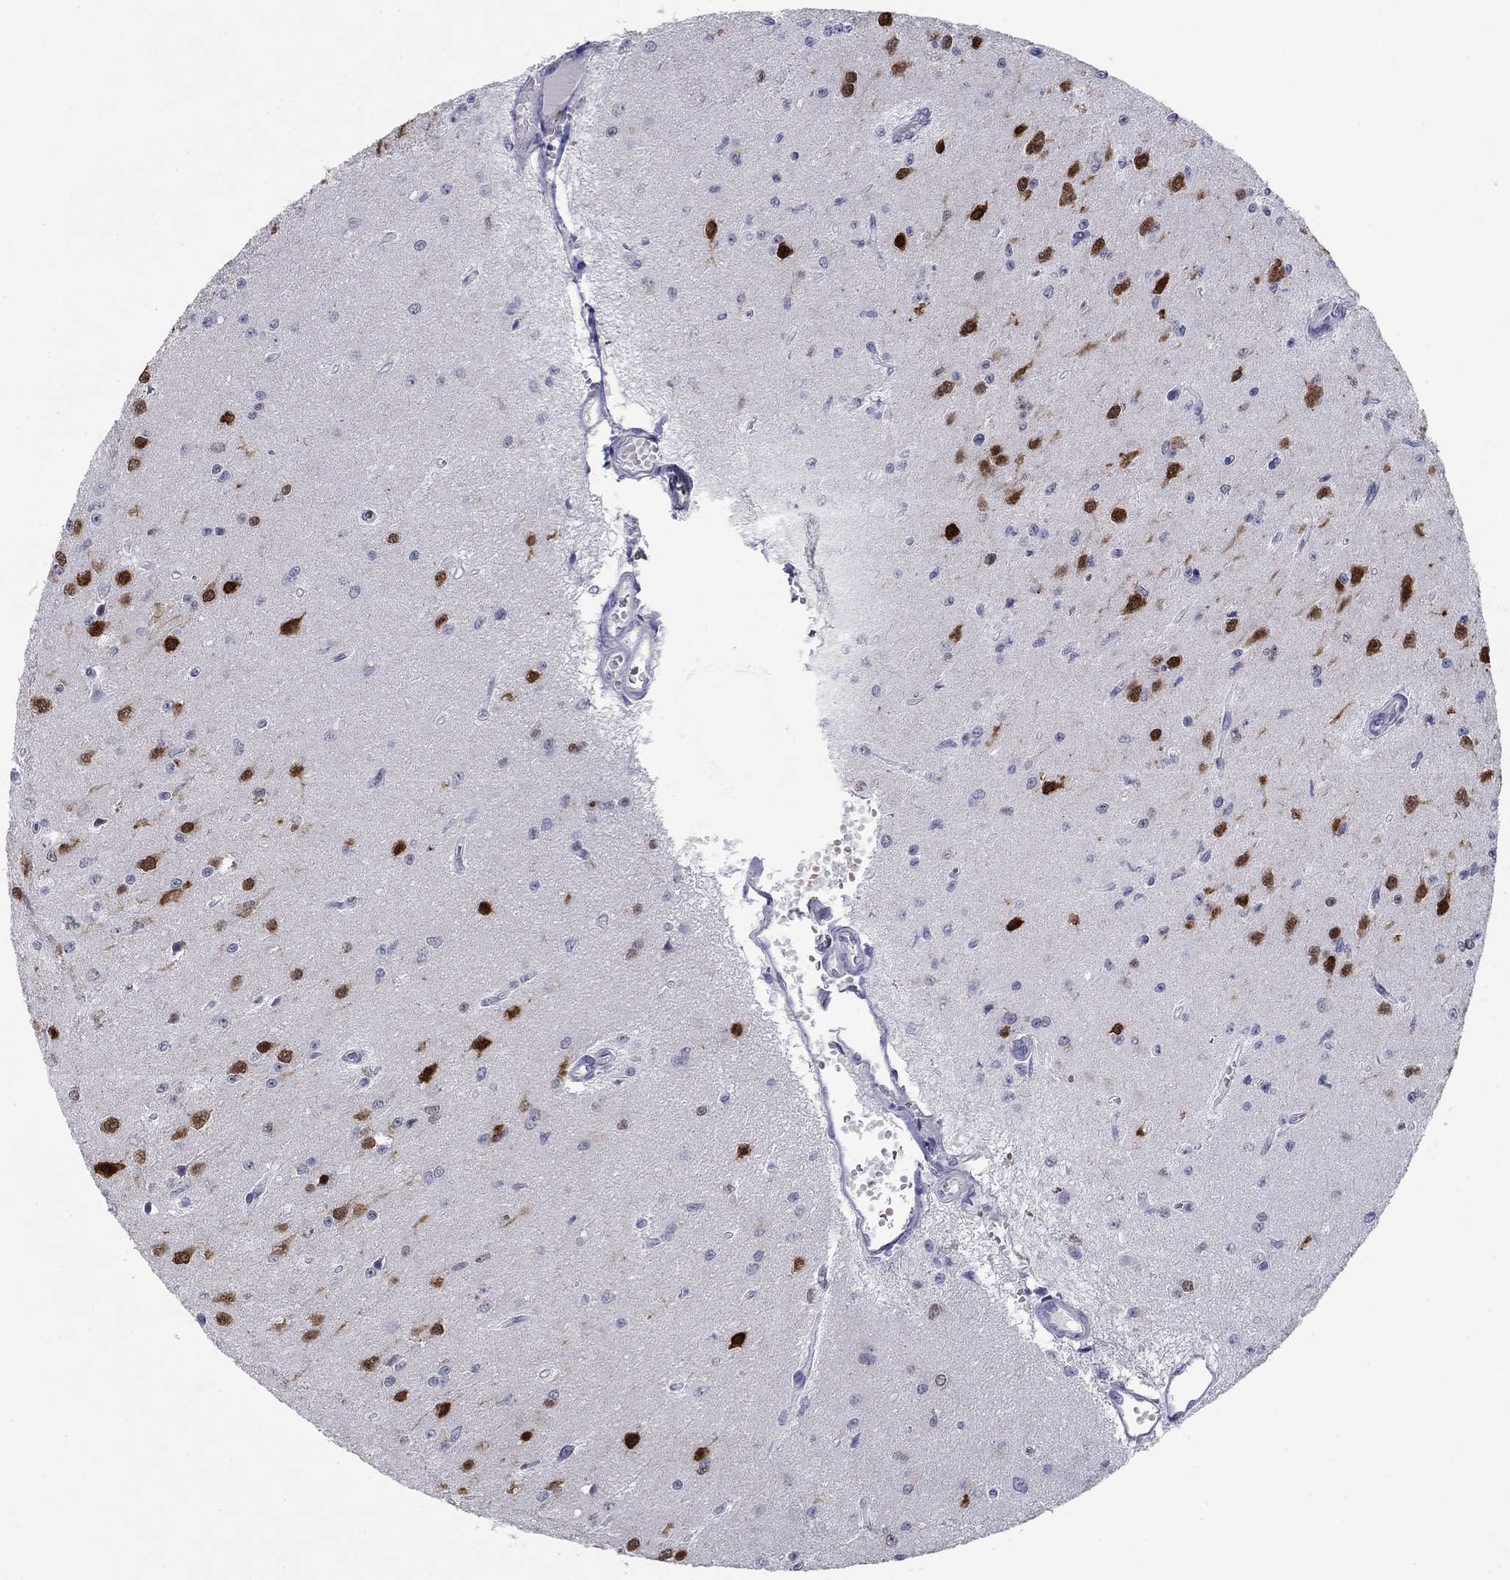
{"staining": {"intensity": "negative", "quantity": "none", "location": "none"}, "tissue": "glioma", "cell_type": "Tumor cells", "image_type": "cancer", "snomed": [{"axis": "morphology", "description": "Glioma, malignant, Low grade"}, {"axis": "topography", "description": "Brain"}], "caption": "The histopathology image reveals no significant staining in tumor cells of glioma. (Immunohistochemistry (ihc), brightfield microscopy, high magnification).", "gene": "ELAVL4", "patient": {"sex": "female", "age": 45}}